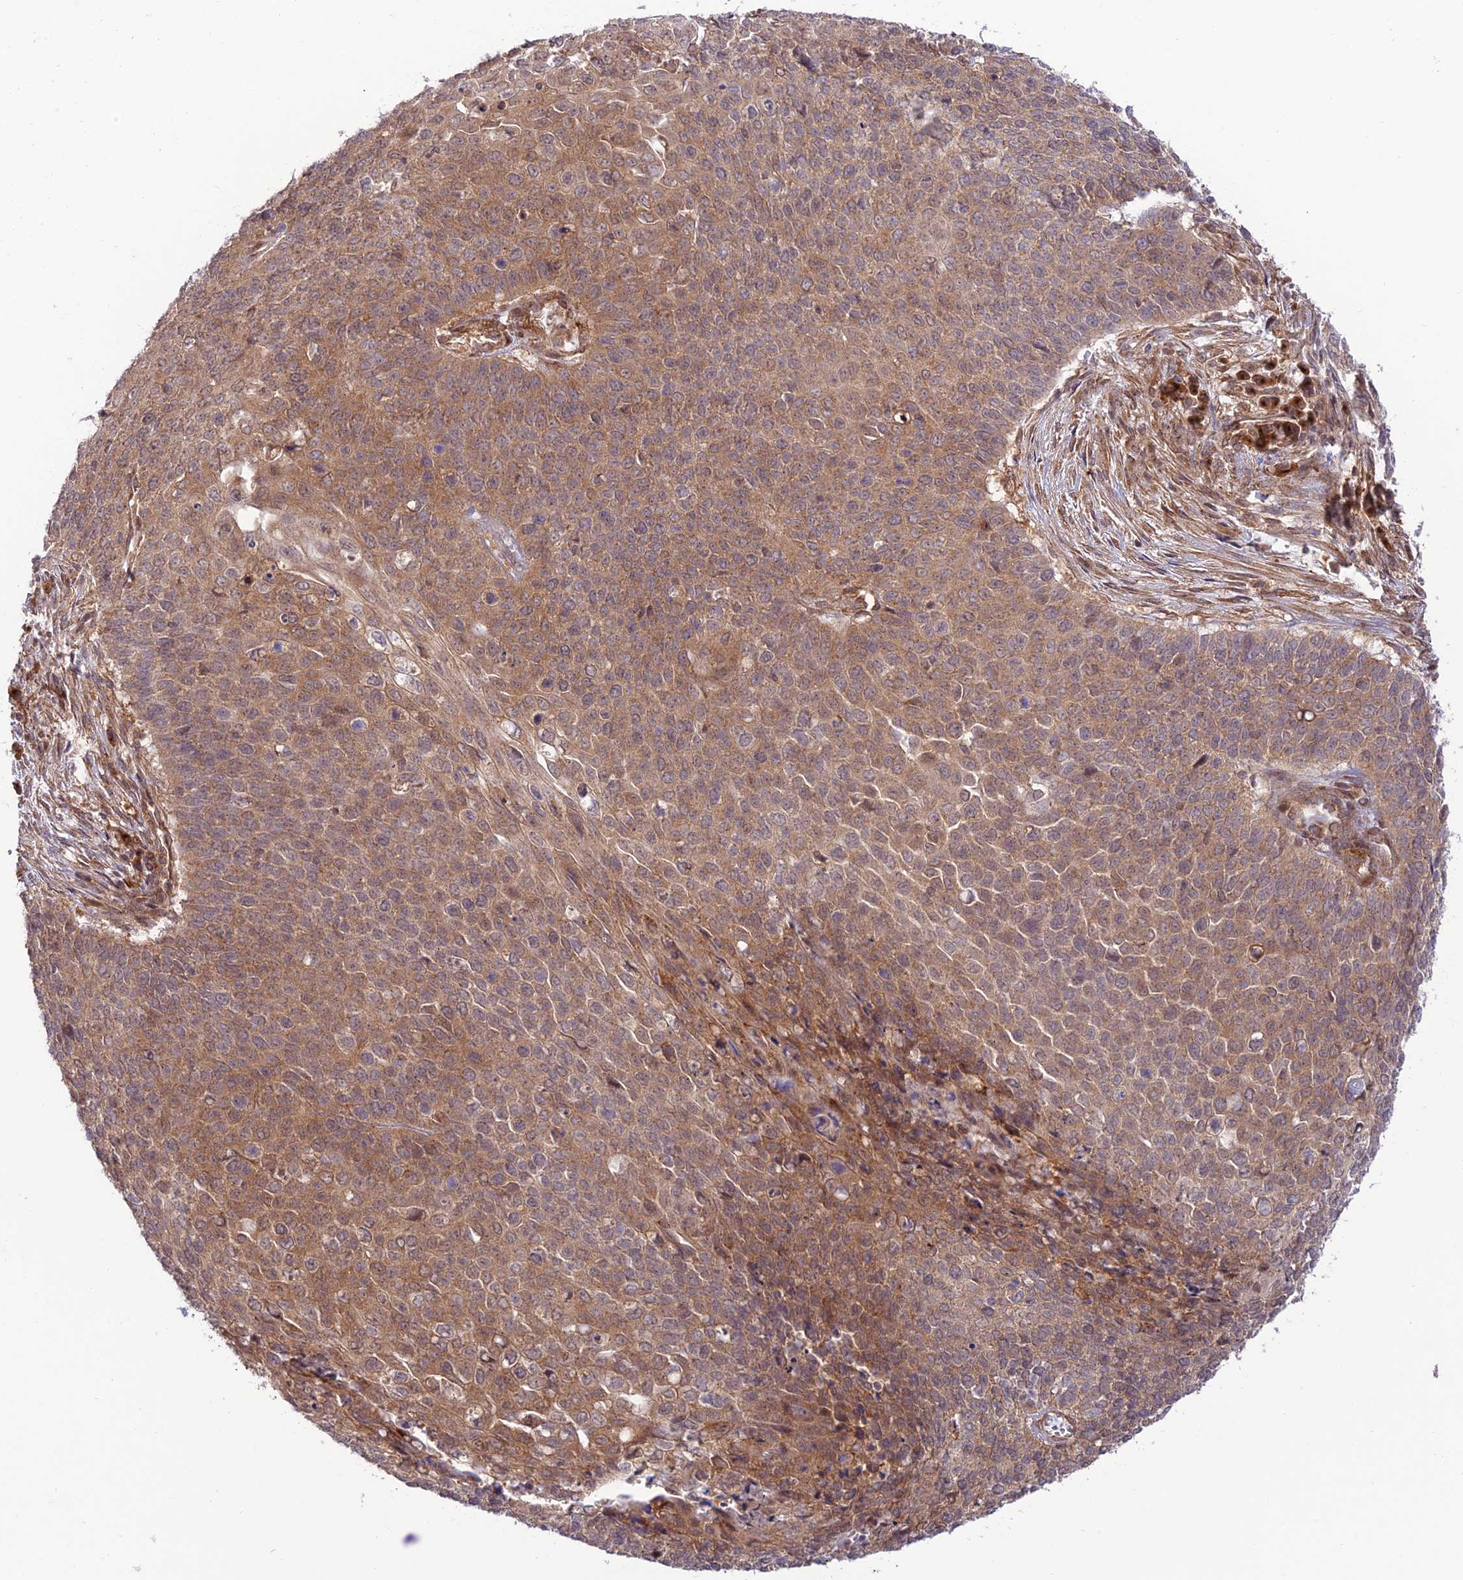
{"staining": {"intensity": "weak", "quantity": ">75%", "location": "cytoplasmic/membranous"}, "tissue": "cervical cancer", "cell_type": "Tumor cells", "image_type": "cancer", "snomed": [{"axis": "morphology", "description": "Squamous cell carcinoma, NOS"}, {"axis": "topography", "description": "Cervix"}], "caption": "Protein analysis of cervical cancer (squamous cell carcinoma) tissue reveals weak cytoplasmic/membranous expression in approximately >75% of tumor cells.", "gene": "GOLGA3", "patient": {"sex": "female", "age": 39}}